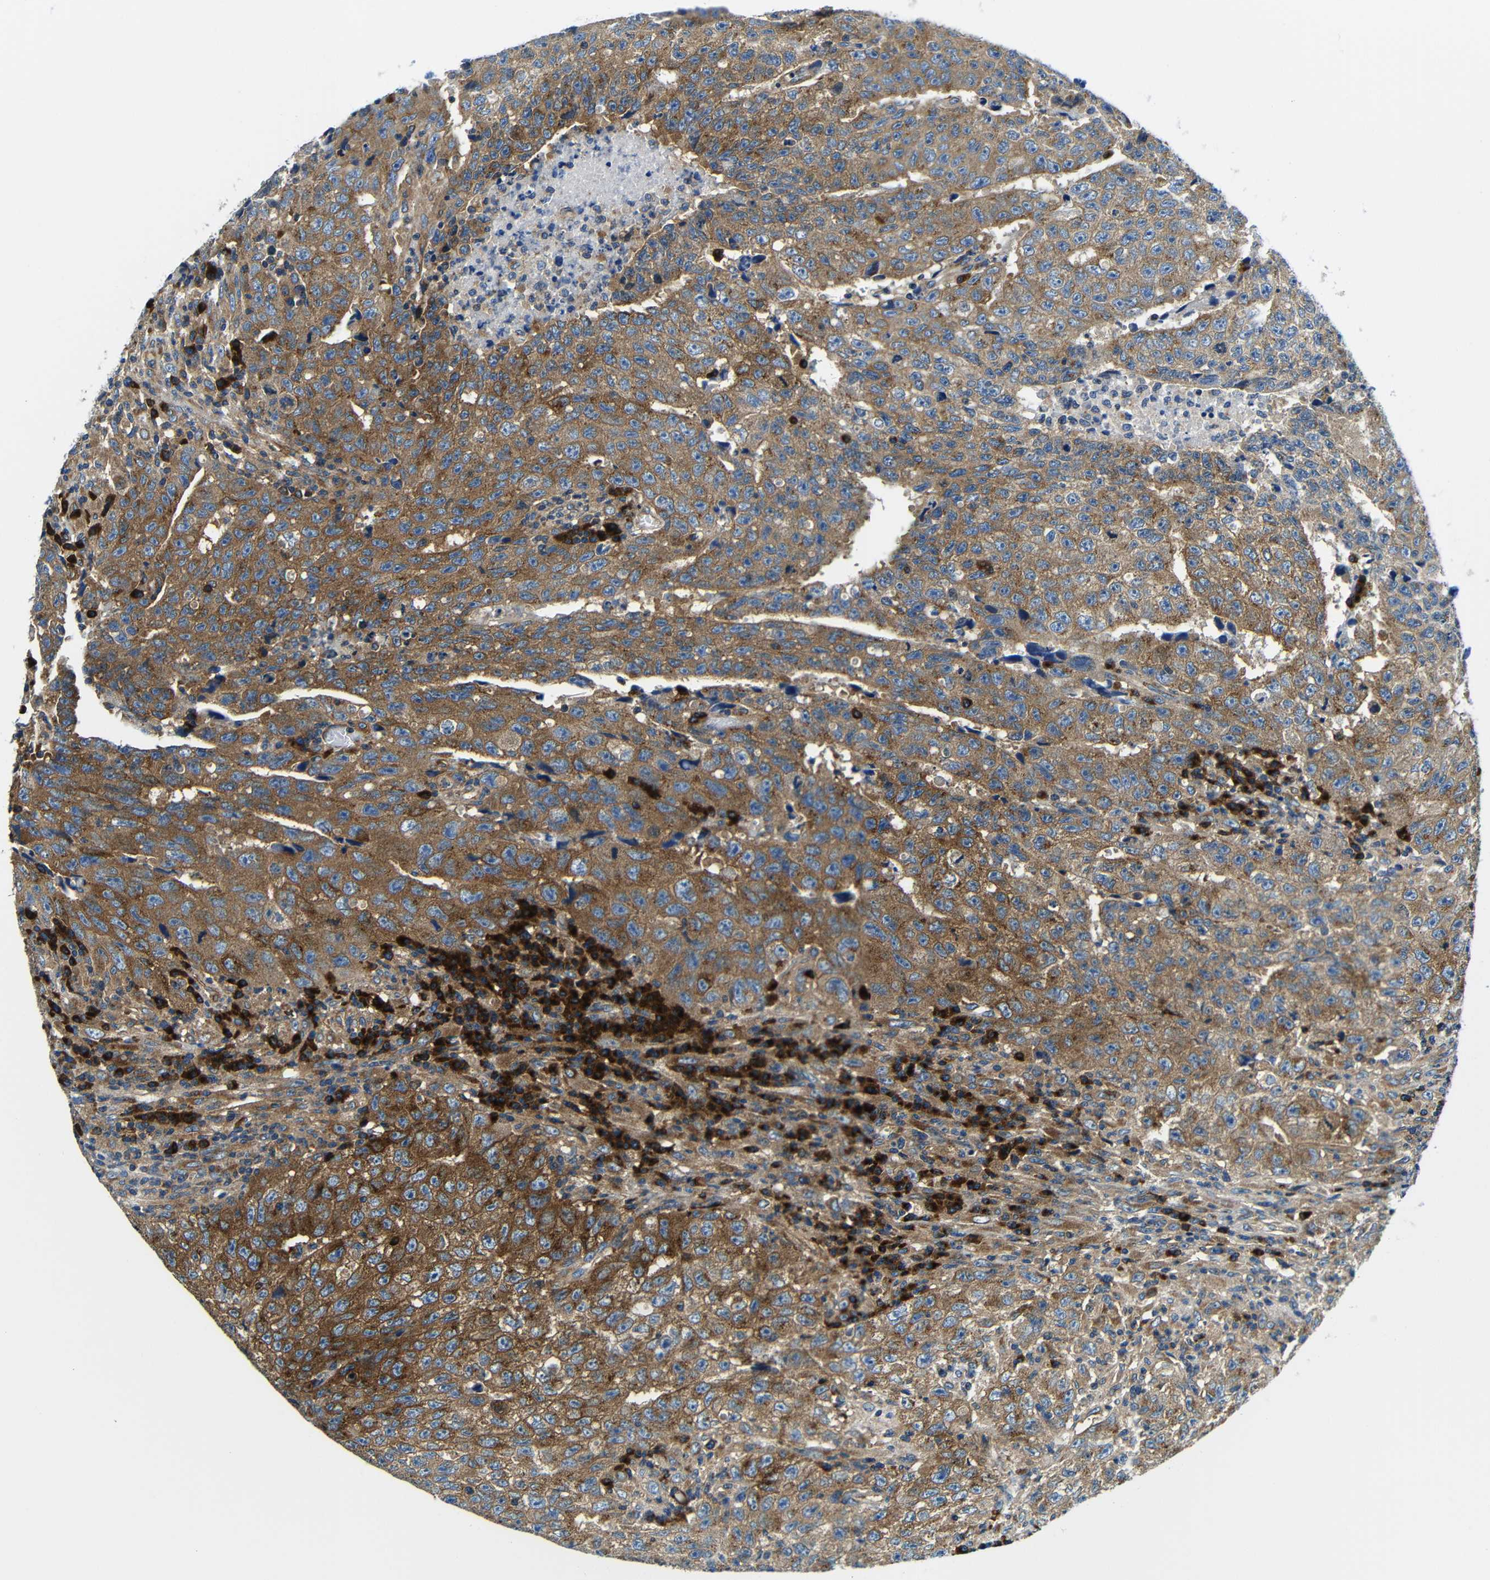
{"staining": {"intensity": "moderate", "quantity": ">75%", "location": "cytoplasmic/membranous"}, "tissue": "testis cancer", "cell_type": "Tumor cells", "image_type": "cancer", "snomed": [{"axis": "morphology", "description": "Necrosis, NOS"}, {"axis": "morphology", "description": "Carcinoma, Embryonal, NOS"}, {"axis": "topography", "description": "Testis"}], "caption": "Human embryonal carcinoma (testis) stained with a brown dye demonstrates moderate cytoplasmic/membranous positive staining in approximately >75% of tumor cells.", "gene": "USO1", "patient": {"sex": "male", "age": 19}}